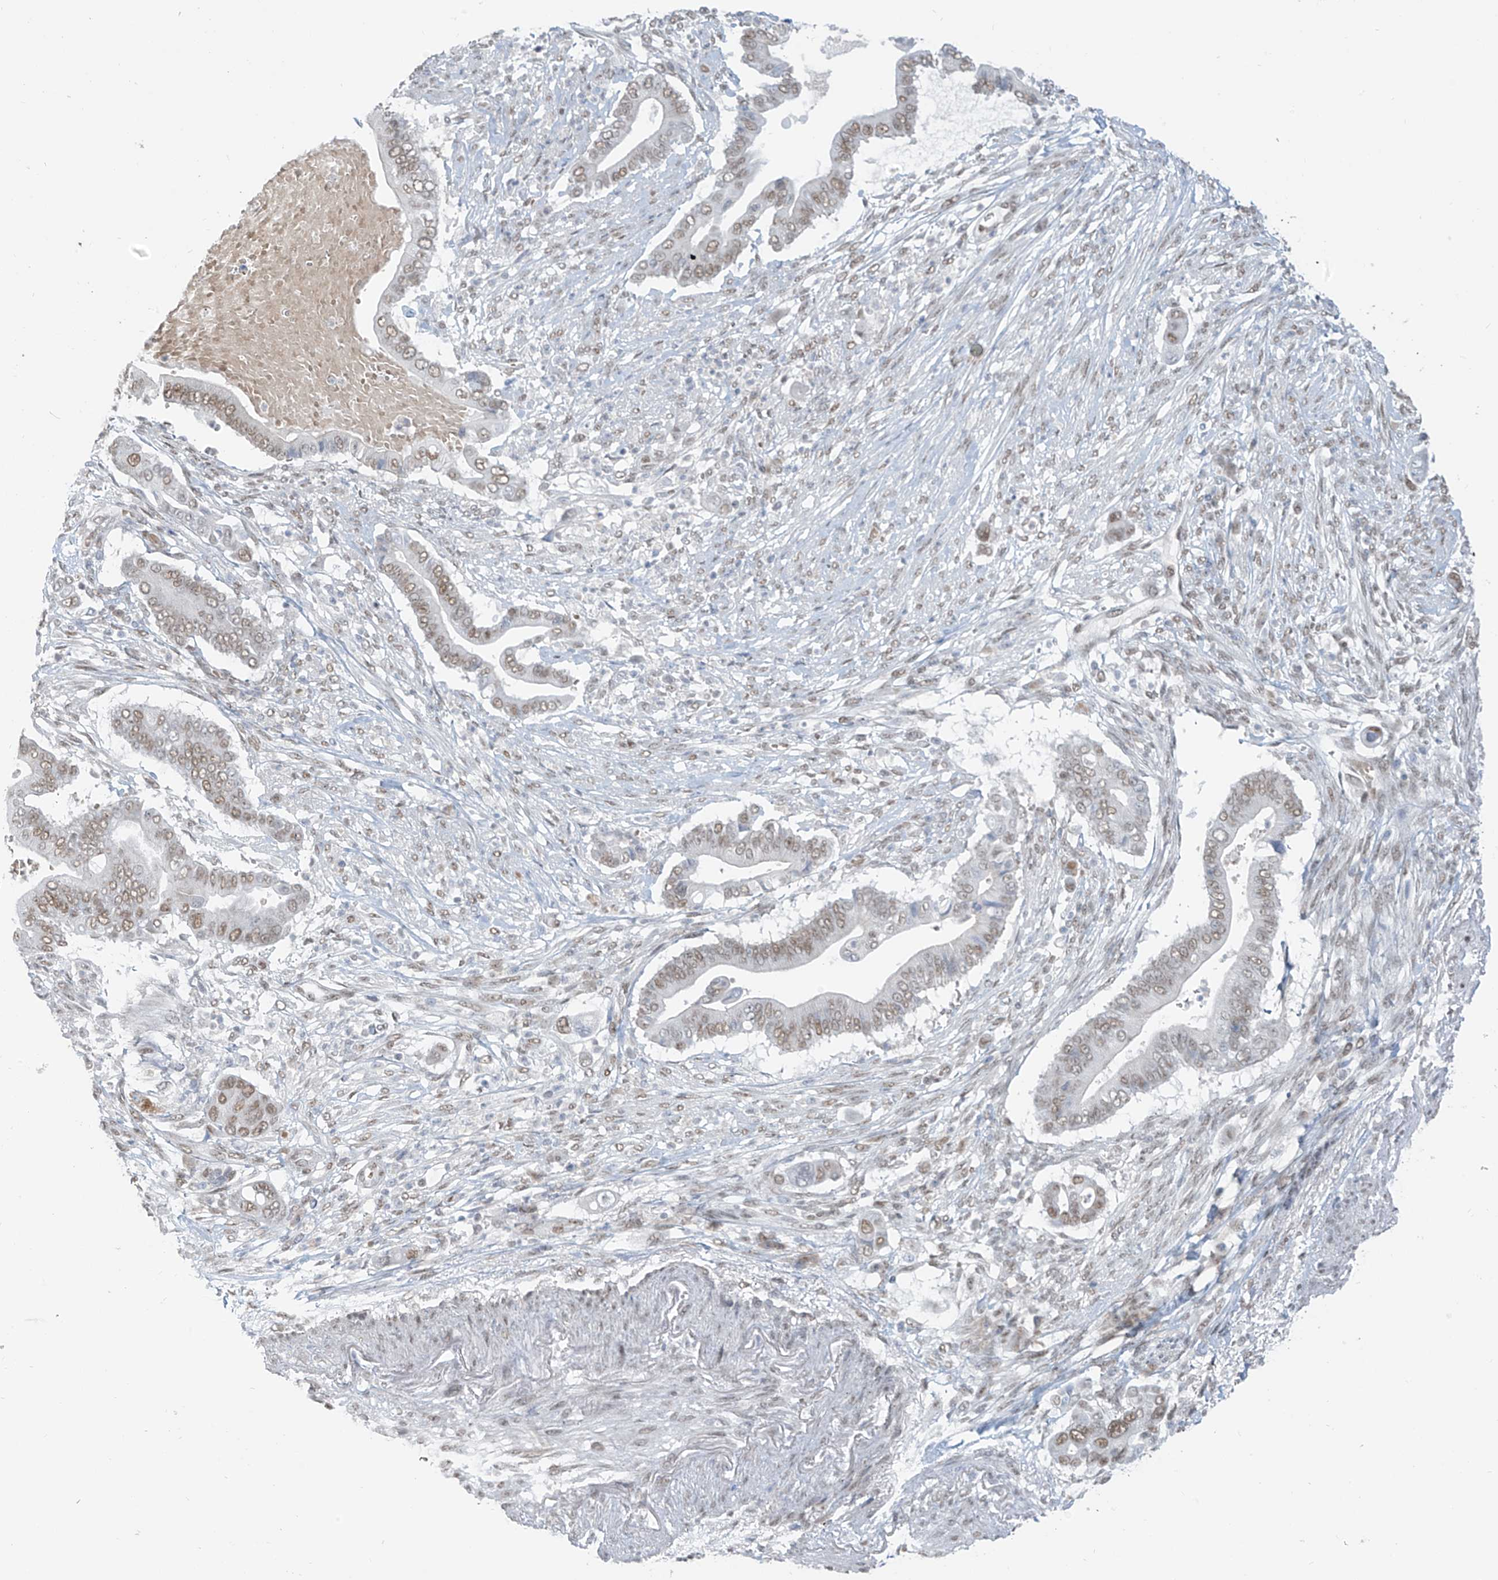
{"staining": {"intensity": "weak", "quantity": "25%-75%", "location": "nuclear"}, "tissue": "pancreatic cancer", "cell_type": "Tumor cells", "image_type": "cancer", "snomed": [{"axis": "morphology", "description": "Adenocarcinoma, NOS"}, {"axis": "topography", "description": "Pancreas"}], "caption": "Immunohistochemistry image of neoplastic tissue: human pancreatic adenocarcinoma stained using immunohistochemistry (IHC) demonstrates low levels of weak protein expression localized specifically in the nuclear of tumor cells, appearing as a nuclear brown color.", "gene": "MCM9", "patient": {"sex": "male", "age": 68}}